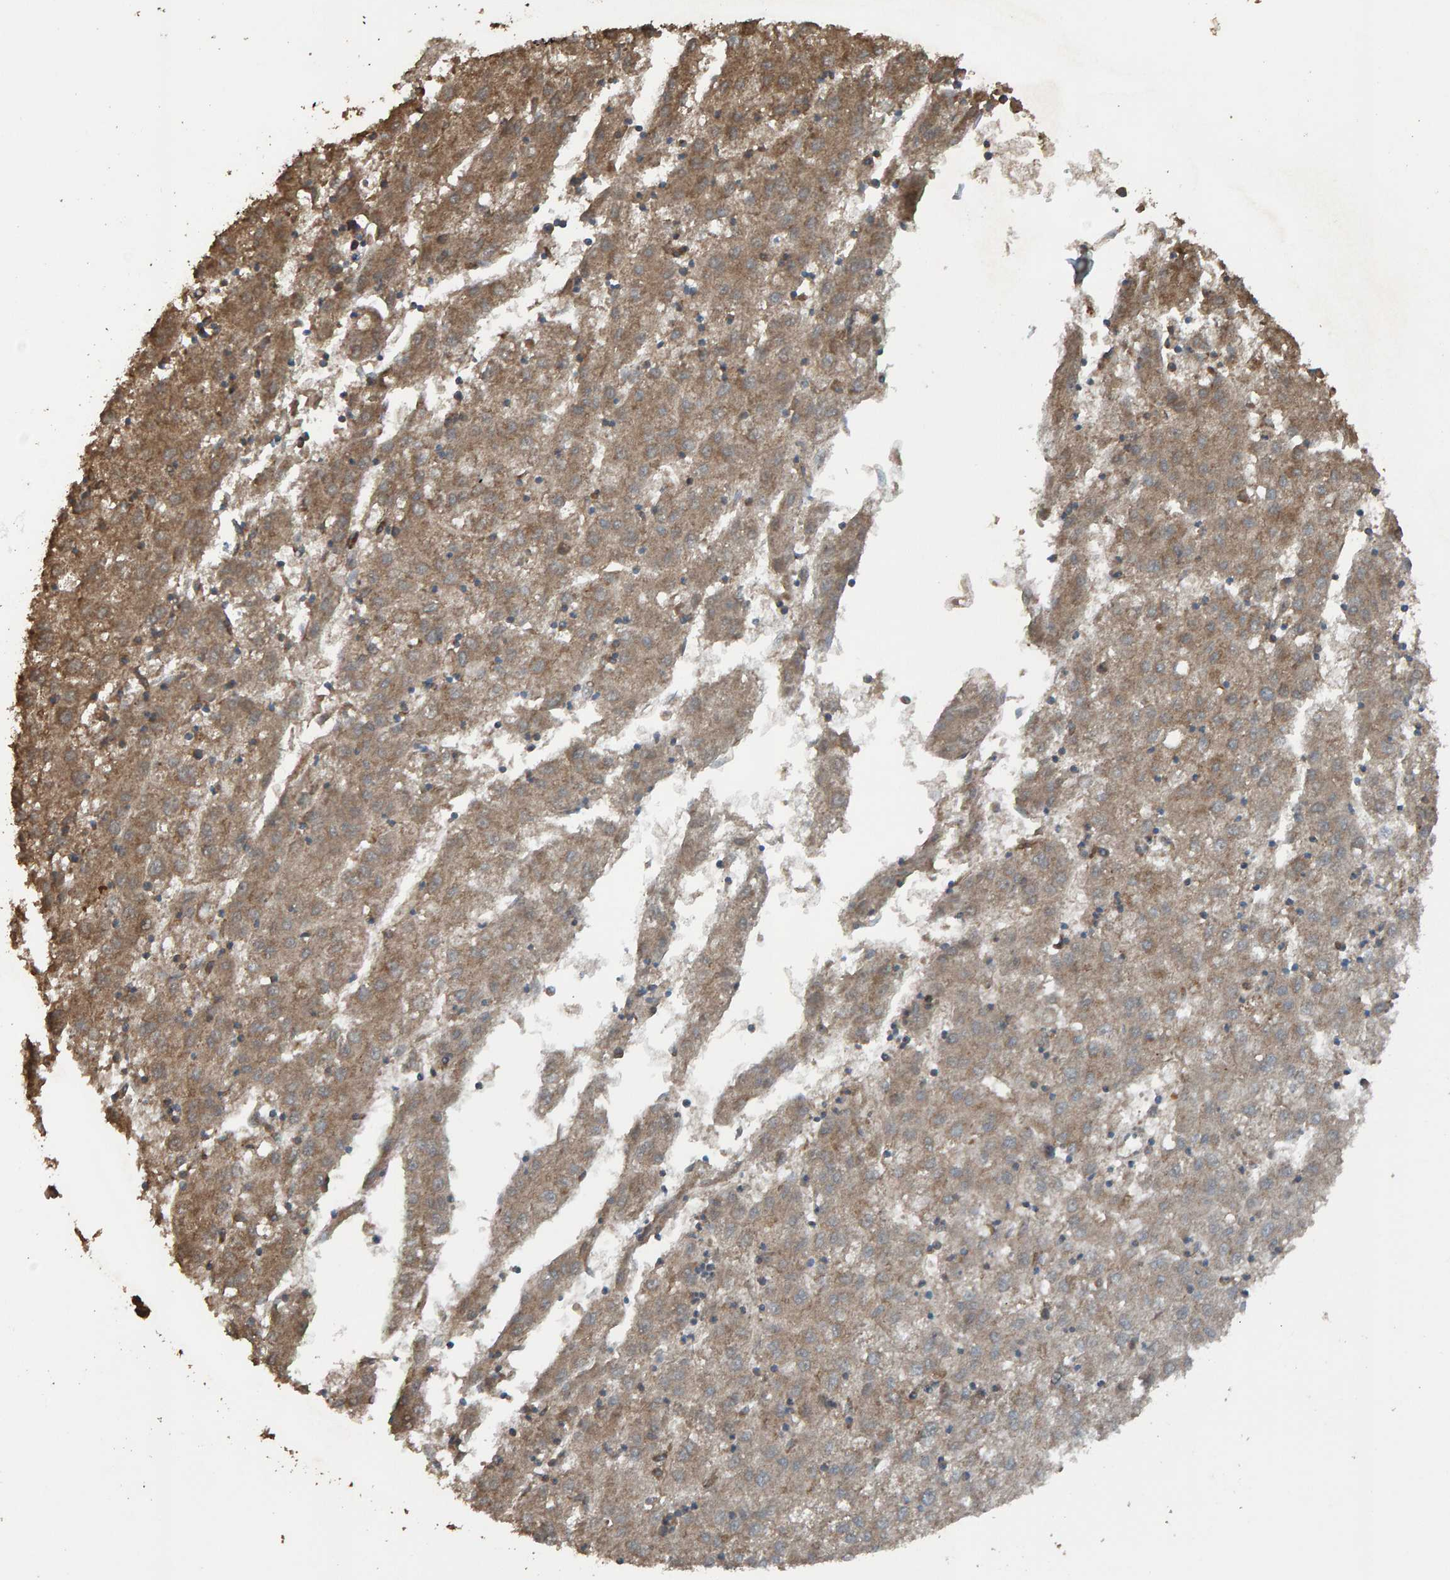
{"staining": {"intensity": "moderate", "quantity": "25%-75%", "location": "cytoplasmic/membranous"}, "tissue": "liver cancer", "cell_type": "Tumor cells", "image_type": "cancer", "snomed": [{"axis": "morphology", "description": "Carcinoma, Hepatocellular, NOS"}, {"axis": "topography", "description": "Liver"}], "caption": "This photomicrograph exhibits hepatocellular carcinoma (liver) stained with immunohistochemistry (IHC) to label a protein in brown. The cytoplasmic/membranous of tumor cells show moderate positivity for the protein. Nuclei are counter-stained blue.", "gene": "DUS1L", "patient": {"sex": "male", "age": 72}}